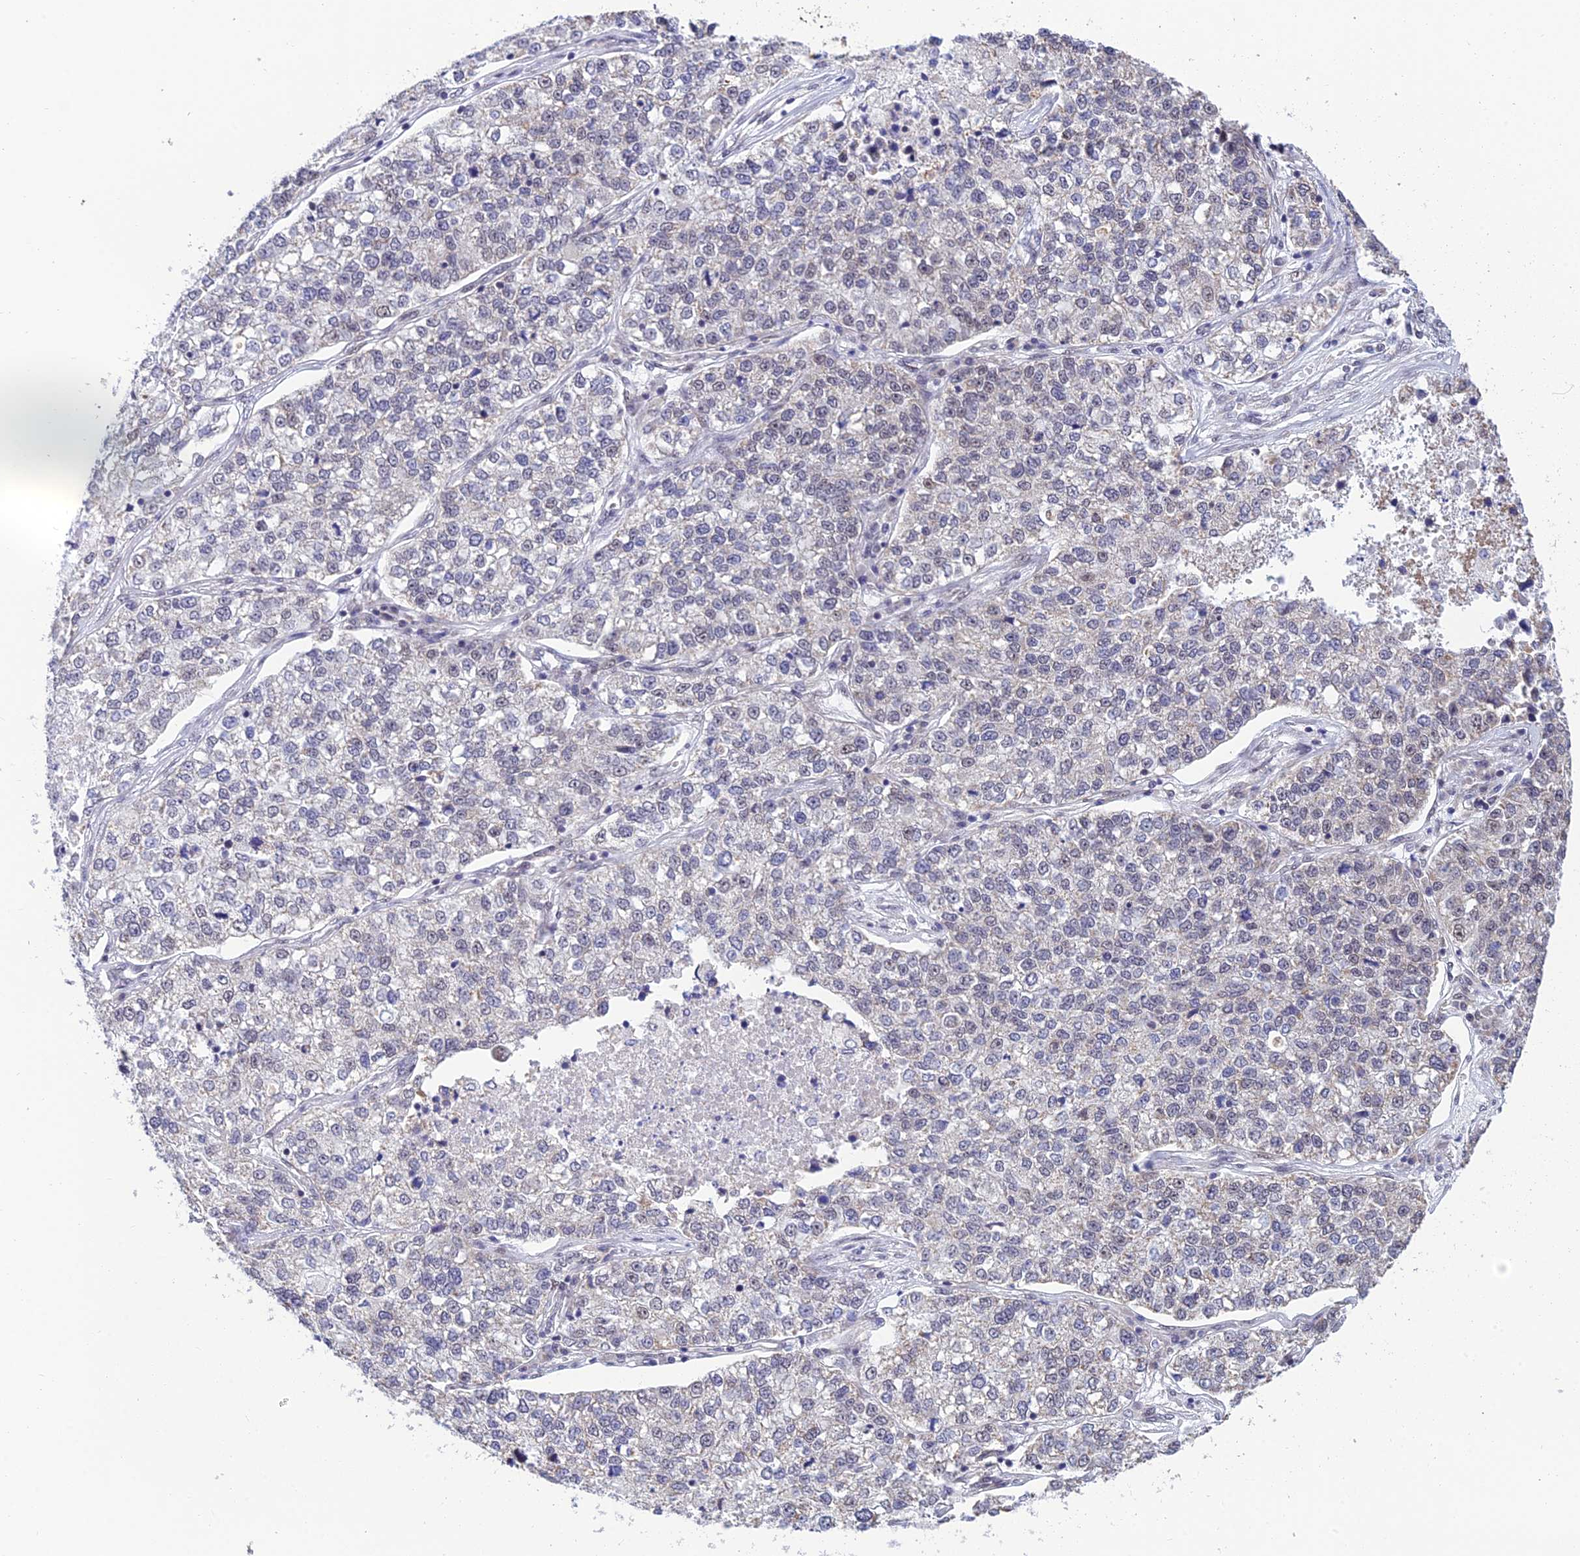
{"staining": {"intensity": "weak", "quantity": "<25%", "location": "nuclear"}, "tissue": "lung cancer", "cell_type": "Tumor cells", "image_type": "cancer", "snomed": [{"axis": "morphology", "description": "Adenocarcinoma, NOS"}, {"axis": "topography", "description": "Lung"}], "caption": "Immunohistochemistry (IHC) of lung cancer (adenocarcinoma) displays no staining in tumor cells.", "gene": "C2orf49", "patient": {"sex": "male", "age": 49}}